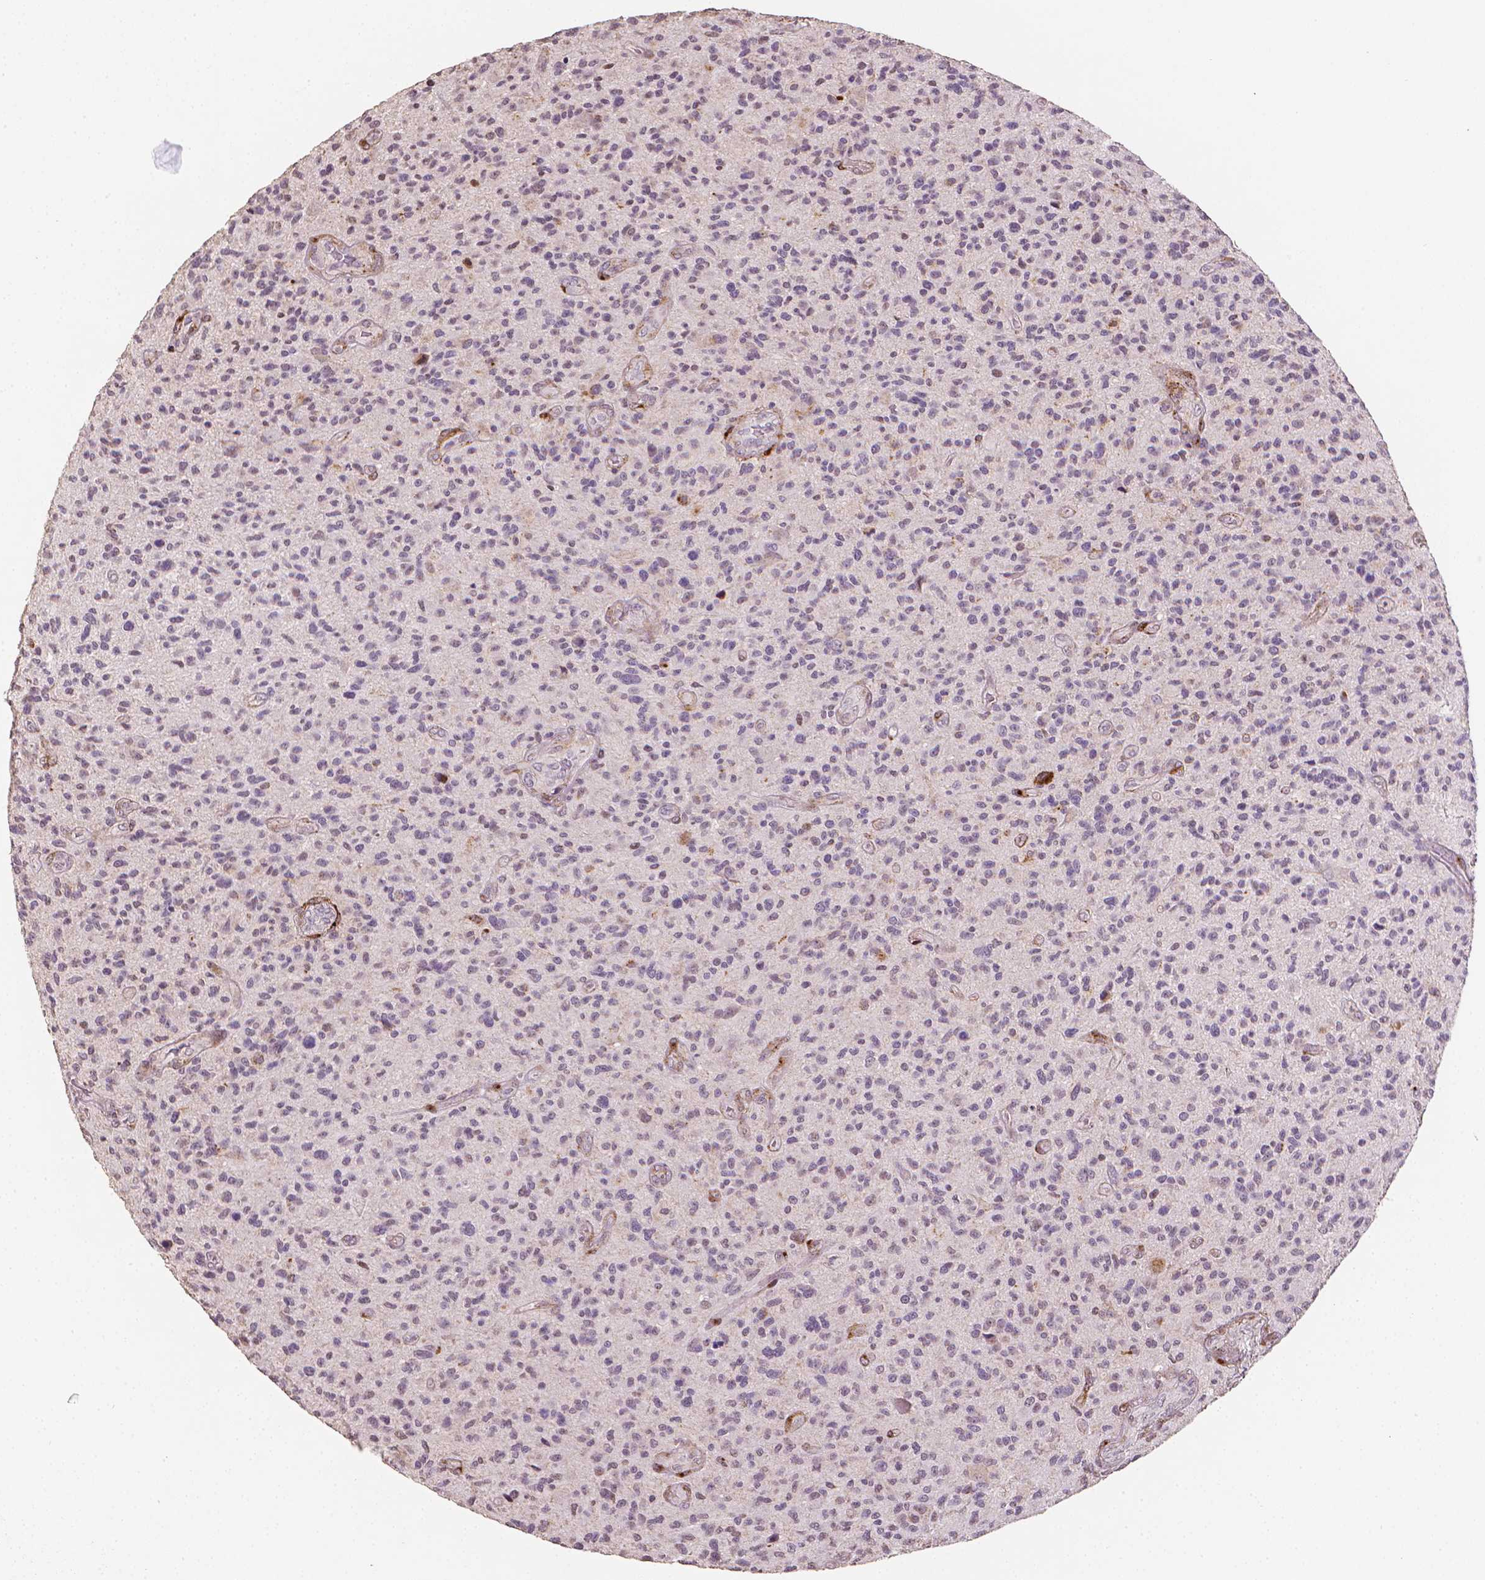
{"staining": {"intensity": "negative", "quantity": "none", "location": "none"}, "tissue": "glioma", "cell_type": "Tumor cells", "image_type": "cancer", "snomed": [{"axis": "morphology", "description": "Glioma, malignant, High grade"}, {"axis": "topography", "description": "Brain"}], "caption": "Immunohistochemical staining of glioma exhibits no significant positivity in tumor cells.", "gene": "DCN", "patient": {"sex": "male", "age": 47}}